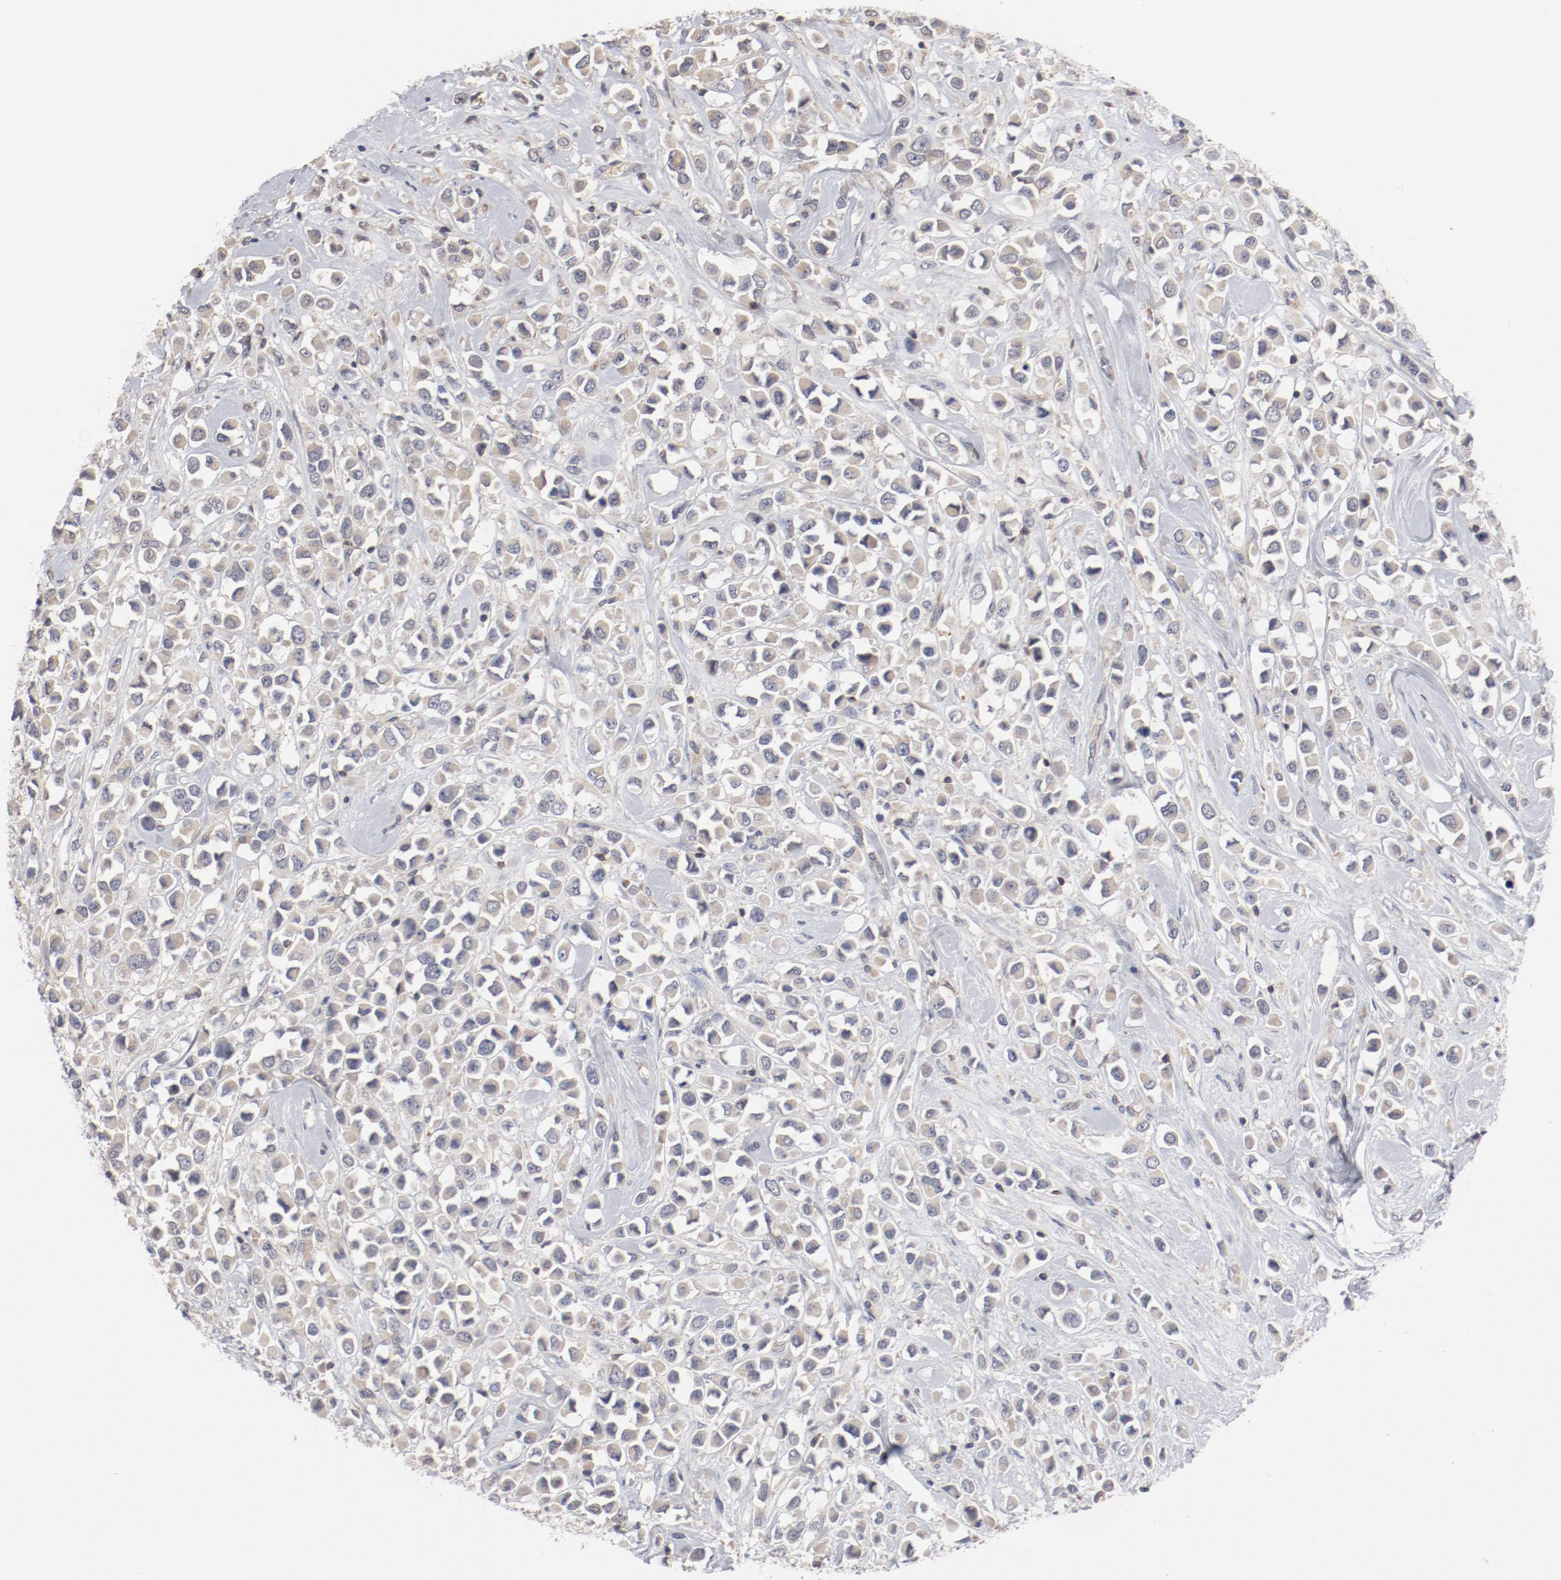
{"staining": {"intensity": "weak", "quantity": ">75%", "location": "cytoplasmic/membranous"}, "tissue": "breast cancer", "cell_type": "Tumor cells", "image_type": "cancer", "snomed": [{"axis": "morphology", "description": "Duct carcinoma"}, {"axis": "topography", "description": "Breast"}], "caption": "Breast invasive ductal carcinoma stained with a protein marker displays weak staining in tumor cells.", "gene": "CBL", "patient": {"sex": "female", "age": 61}}